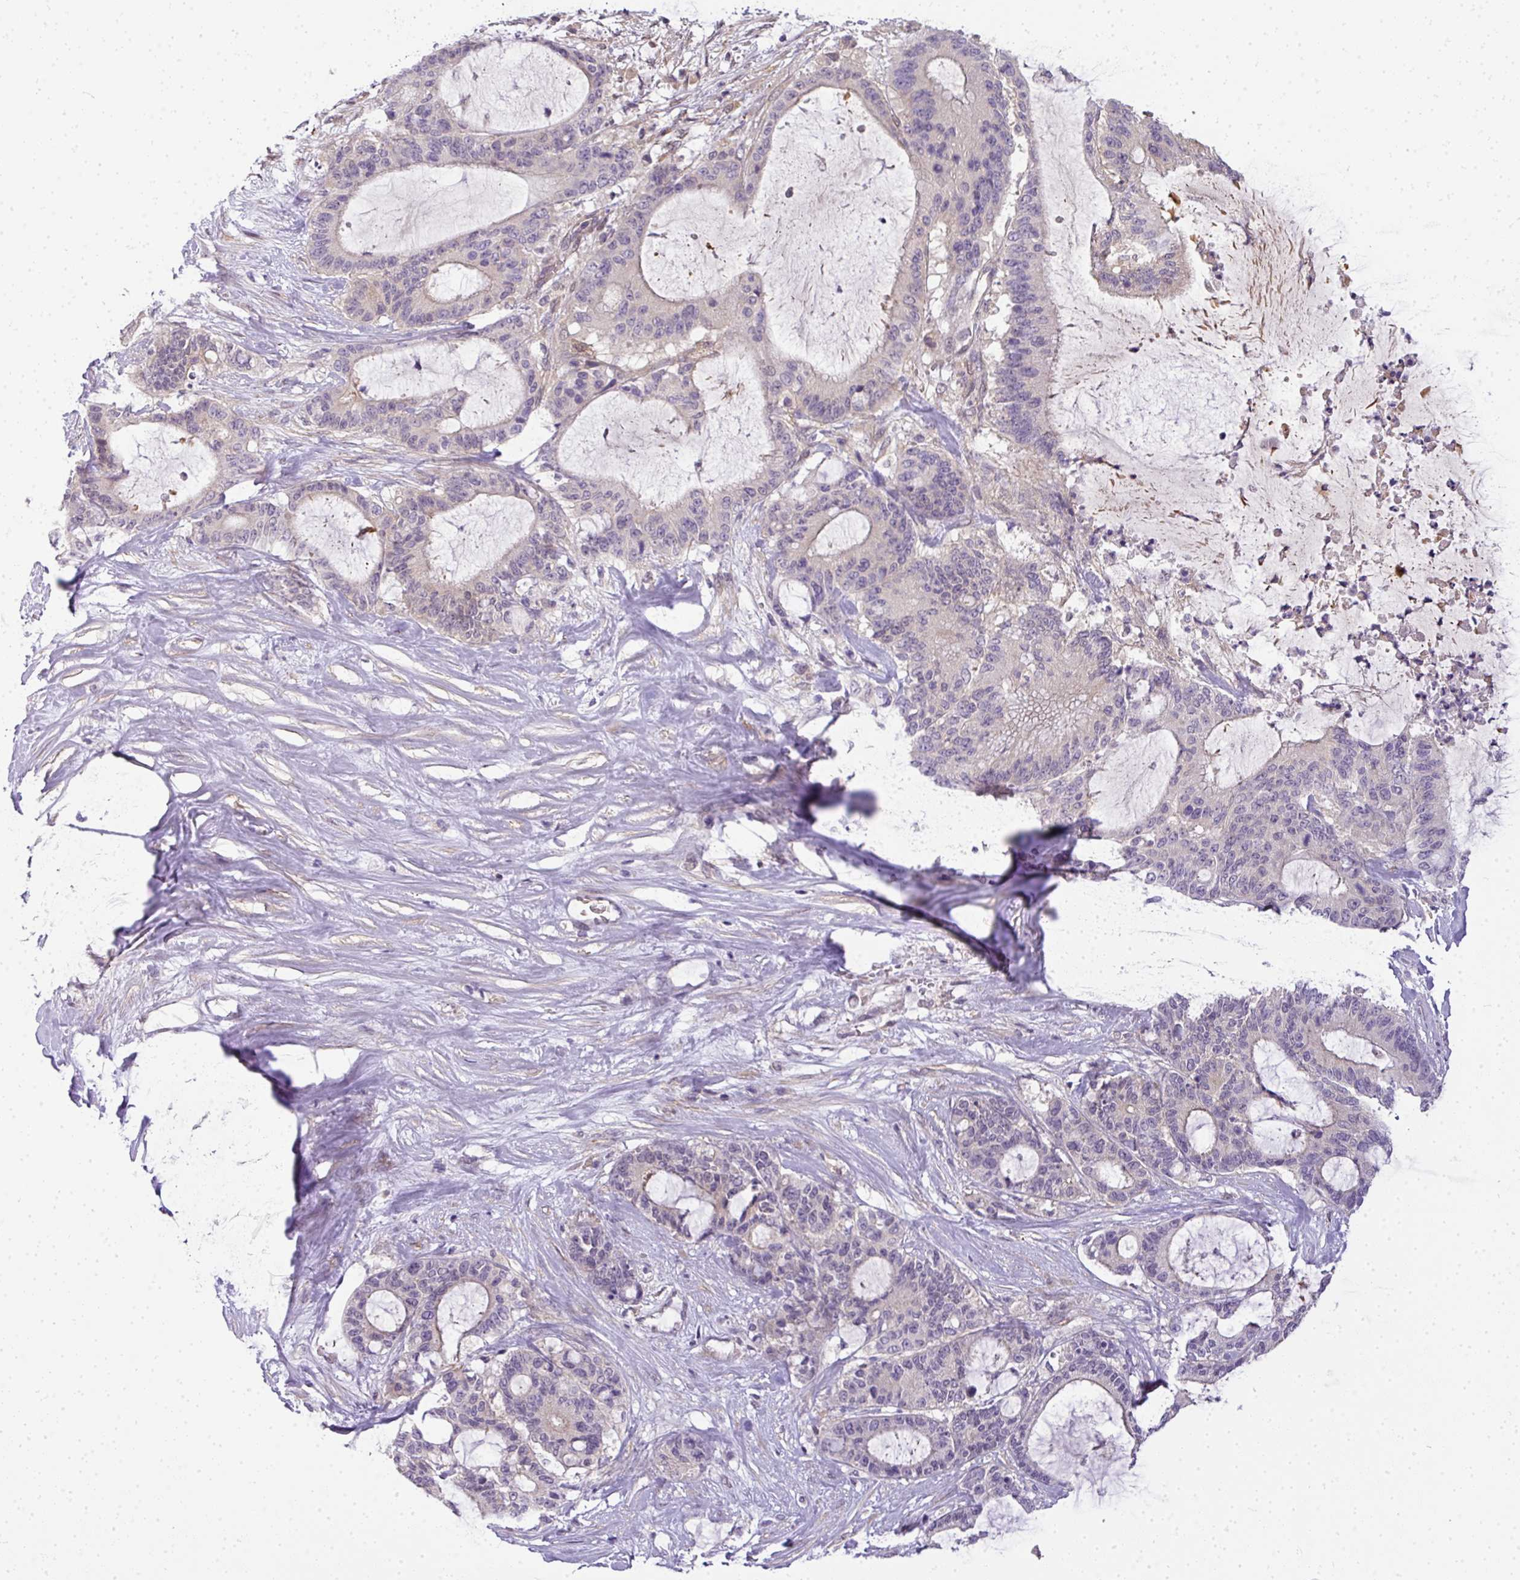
{"staining": {"intensity": "negative", "quantity": "none", "location": "none"}, "tissue": "liver cancer", "cell_type": "Tumor cells", "image_type": "cancer", "snomed": [{"axis": "morphology", "description": "Normal tissue, NOS"}, {"axis": "morphology", "description": "Cholangiocarcinoma"}, {"axis": "topography", "description": "Liver"}, {"axis": "topography", "description": "Peripheral nerve tissue"}], "caption": "Immunohistochemical staining of human liver cancer (cholangiocarcinoma) displays no significant expression in tumor cells.", "gene": "ADH5", "patient": {"sex": "female", "age": 73}}